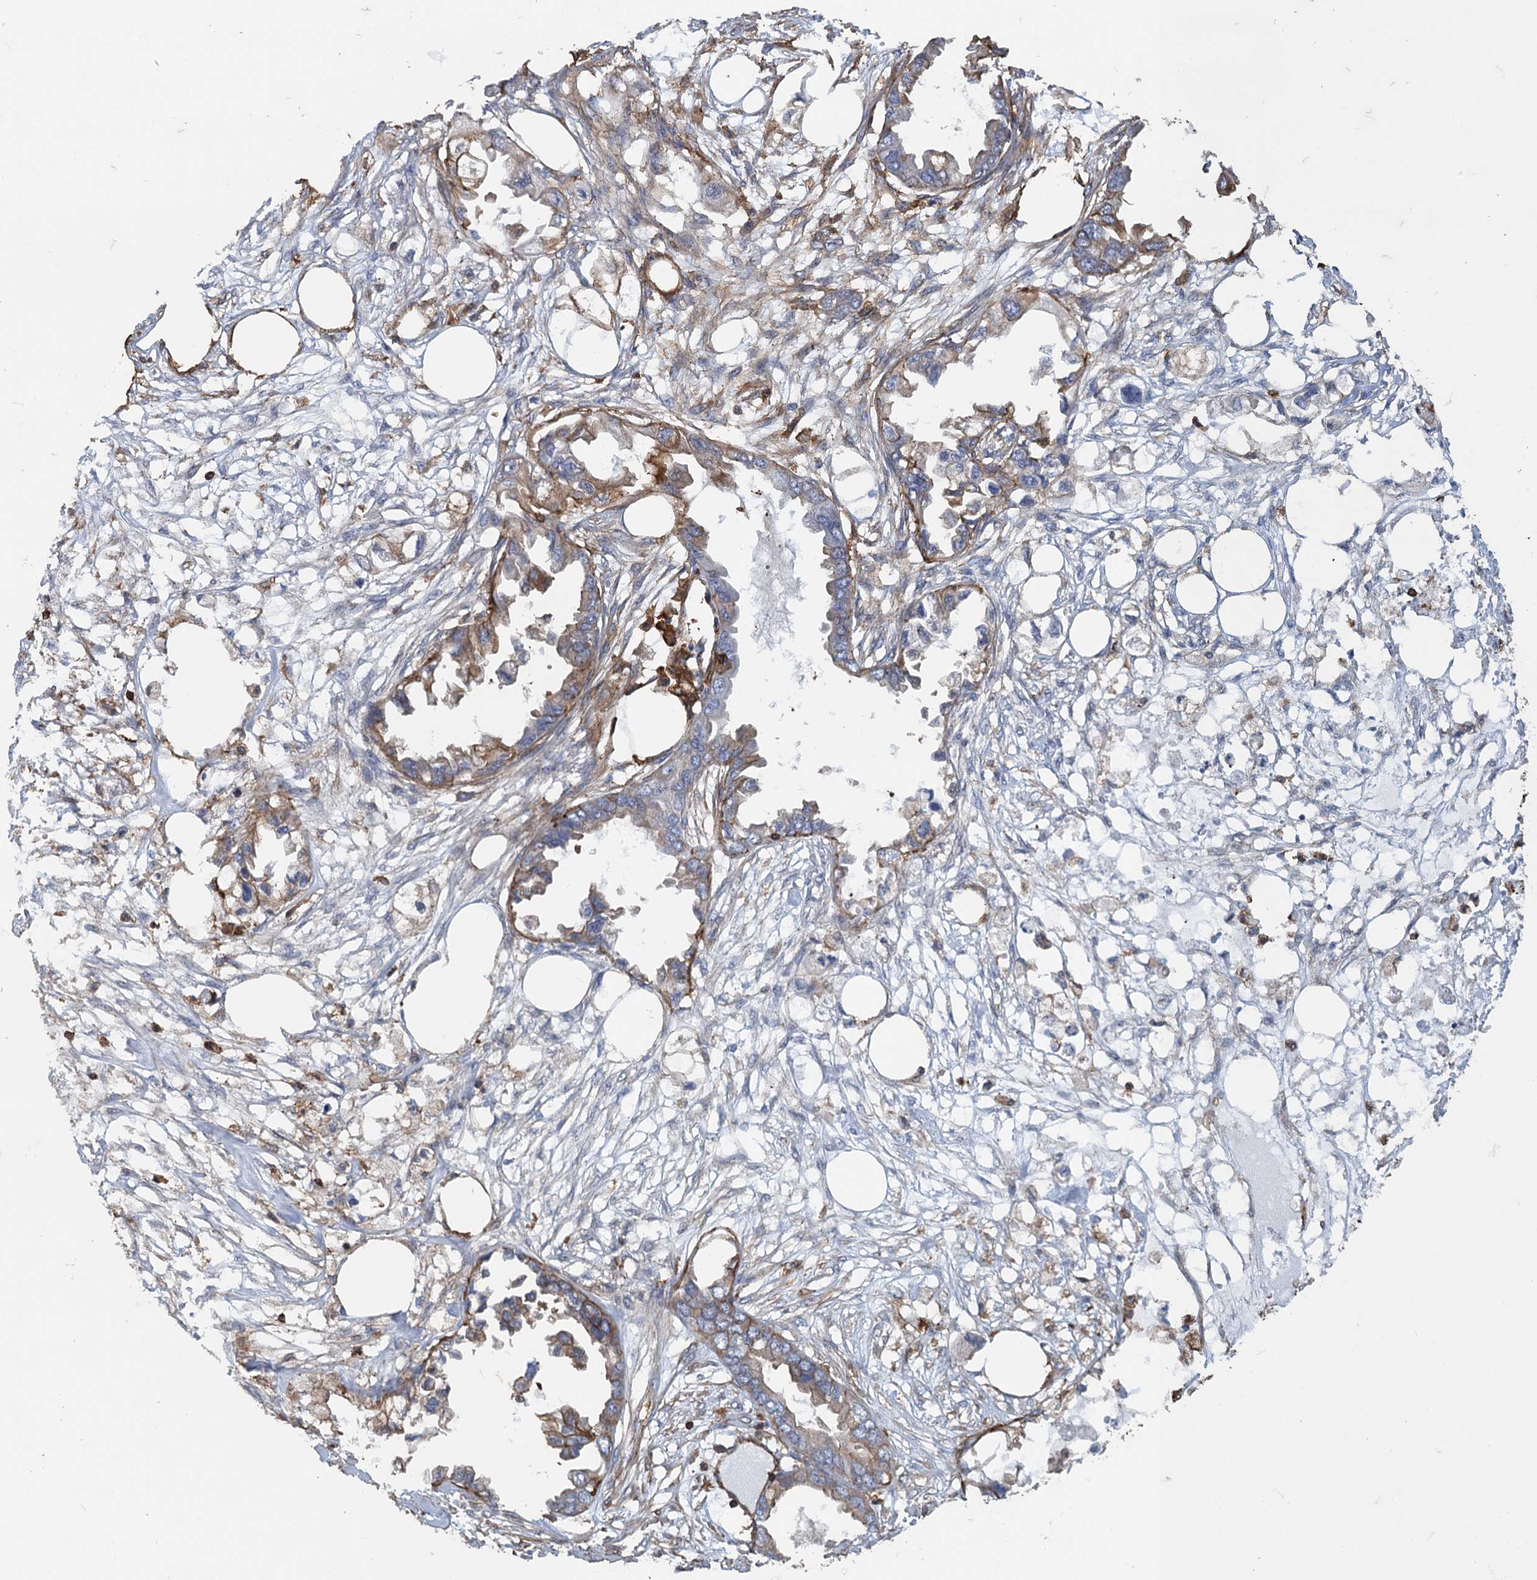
{"staining": {"intensity": "weak", "quantity": "25%-75%", "location": "cytoplasmic/membranous"}, "tissue": "endometrial cancer", "cell_type": "Tumor cells", "image_type": "cancer", "snomed": [{"axis": "morphology", "description": "Adenocarcinoma, NOS"}, {"axis": "morphology", "description": "Adenocarcinoma, metastatic, NOS"}, {"axis": "topography", "description": "Adipose tissue"}, {"axis": "topography", "description": "Endometrium"}], "caption": "A brown stain highlights weak cytoplasmic/membranous staining of a protein in human adenocarcinoma (endometrial) tumor cells.", "gene": "PROSER2", "patient": {"sex": "female", "age": 67}}